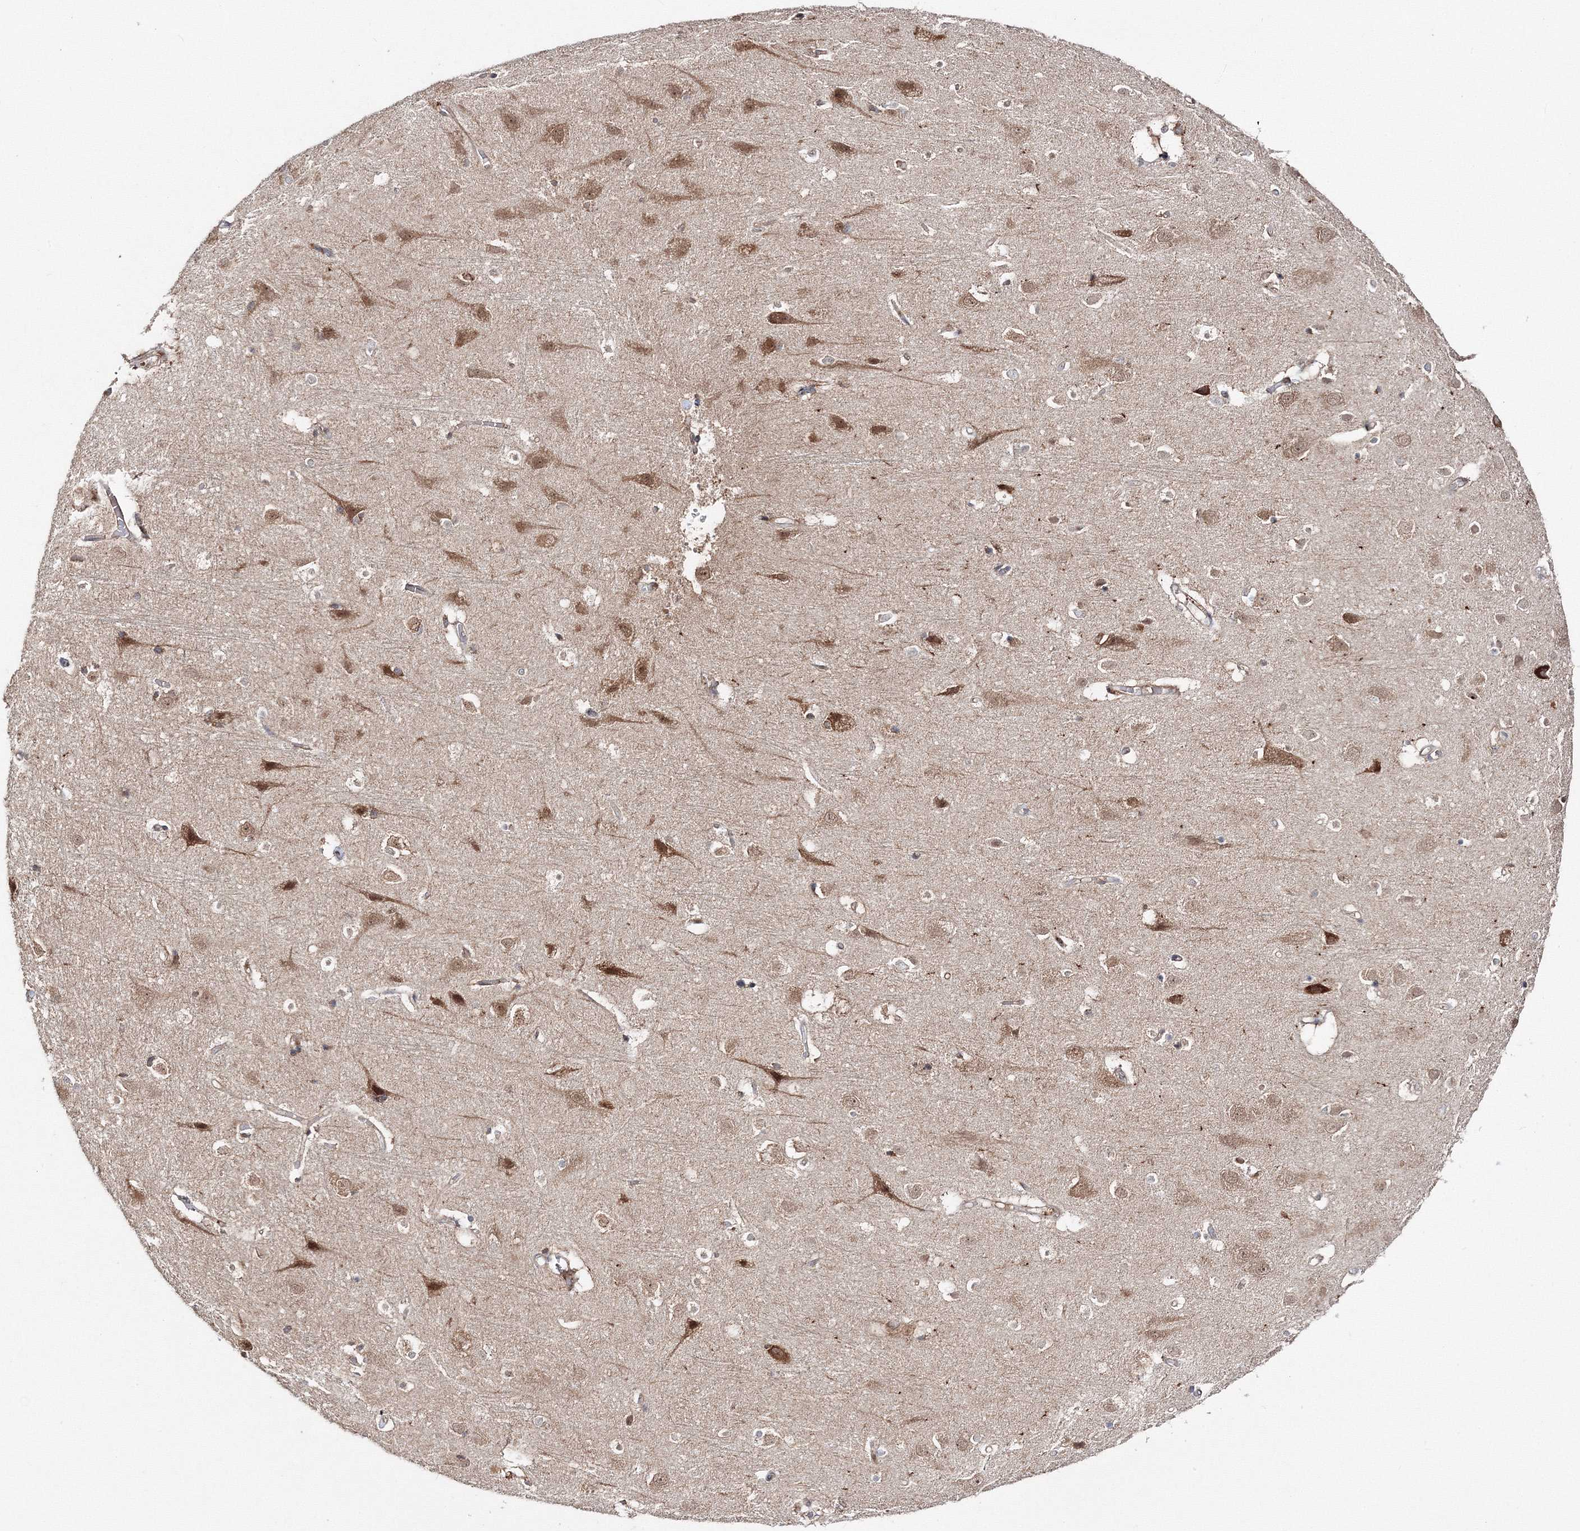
{"staining": {"intensity": "moderate", "quantity": "<25%", "location": "cytoplasmic/membranous"}, "tissue": "cerebral cortex", "cell_type": "Endothelial cells", "image_type": "normal", "snomed": [{"axis": "morphology", "description": "Normal tissue, NOS"}, {"axis": "topography", "description": "Cerebral cortex"}], "caption": "Brown immunohistochemical staining in unremarkable human cerebral cortex displays moderate cytoplasmic/membranous expression in about <25% of endothelial cells.", "gene": "PEX13", "patient": {"sex": "male", "age": 54}}